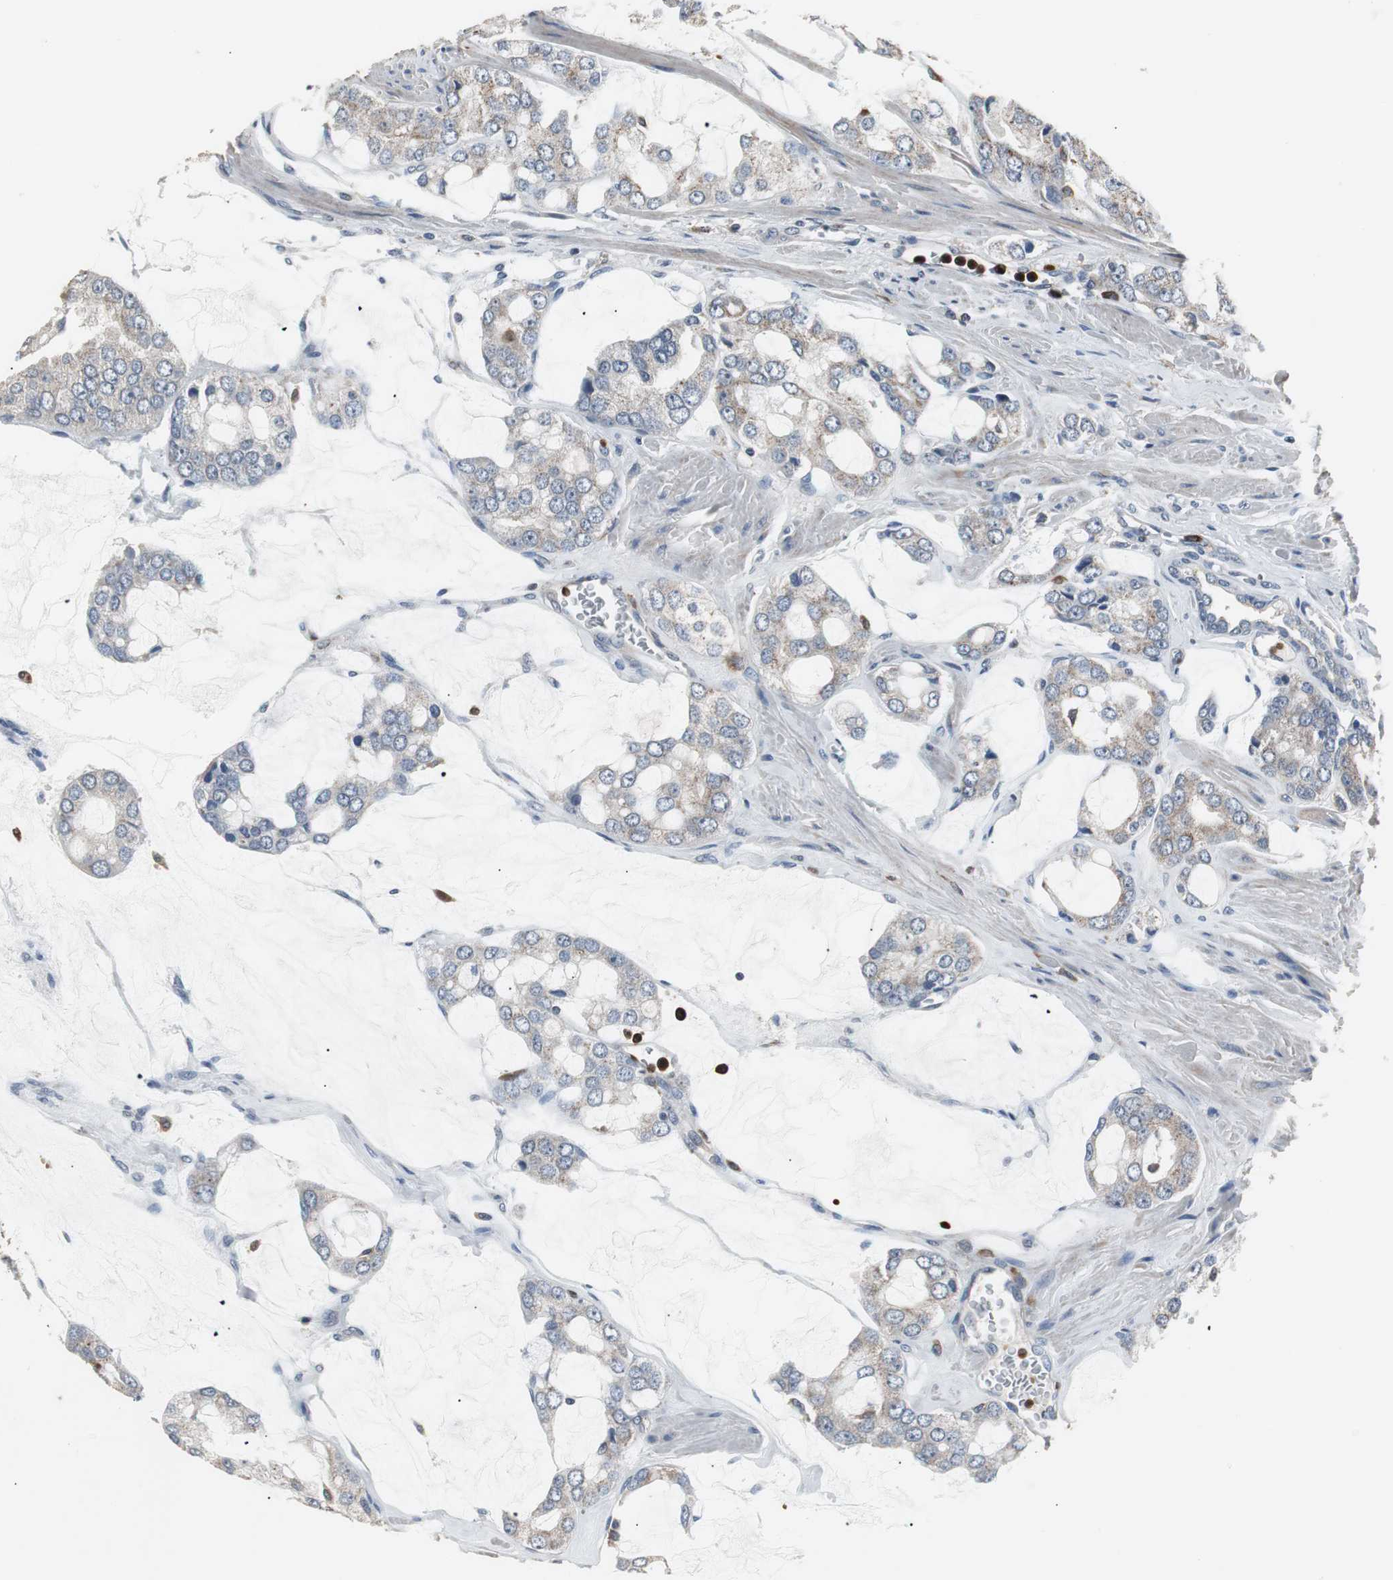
{"staining": {"intensity": "weak", "quantity": ">75%", "location": "cytoplasmic/membranous"}, "tissue": "prostate cancer", "cell_type": "Tumor cells", "image_type": "cancer", "snomed": [{"axis": "morphology", "description": "Adenocarcinoma, High grade"}, {"axis": "topography", "description": "Prostate"}], "caption": "IHC image of human high-grade adenocarcinoma (prostate) stained for a protein (brown), which reveals low levels of weak cytoplasmic/membranous positivity in about >75% of tumor cells.", "gene": "NCF2", "patient": {"sex": "male", "age": 67}}